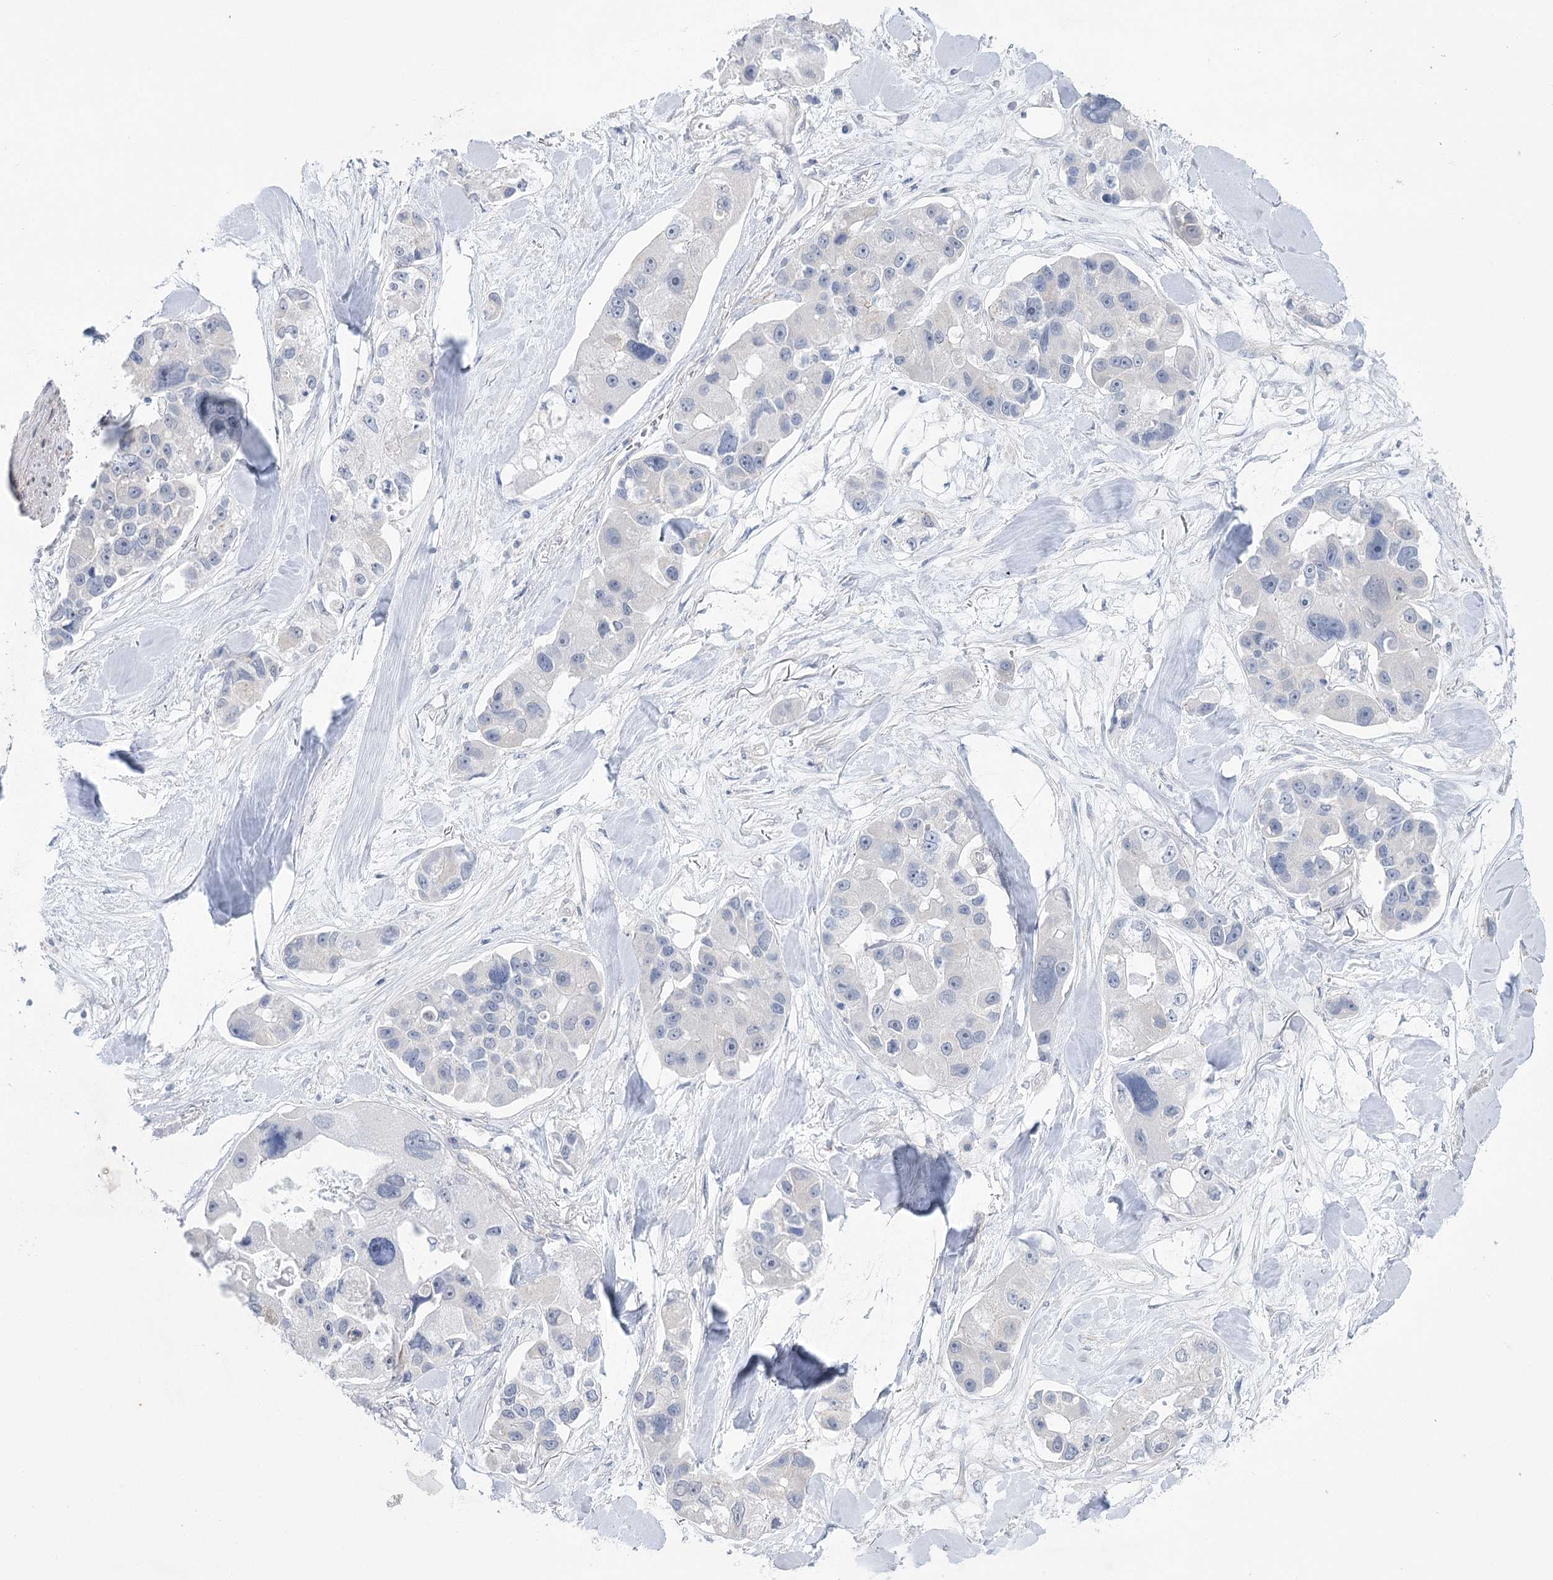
{"staining": {"intensity": "negative", "quantity": "none", "location": "none"}, "tissue": "lung cancer", "cell_type": "Tumor cells", "image_type": "cancer", "snomed": [{"axis": "morphology", "description": "Adenocarcinoma, NOS"}, {"axis": "topography", "description": "Lung"}], "caption": "Histopathology image shows no significant protein expression in tumor cells of lung cancer (adenocarcinoma).", "gene": "CCDC88A", "patient": {"sex": "female", "age": 54}}